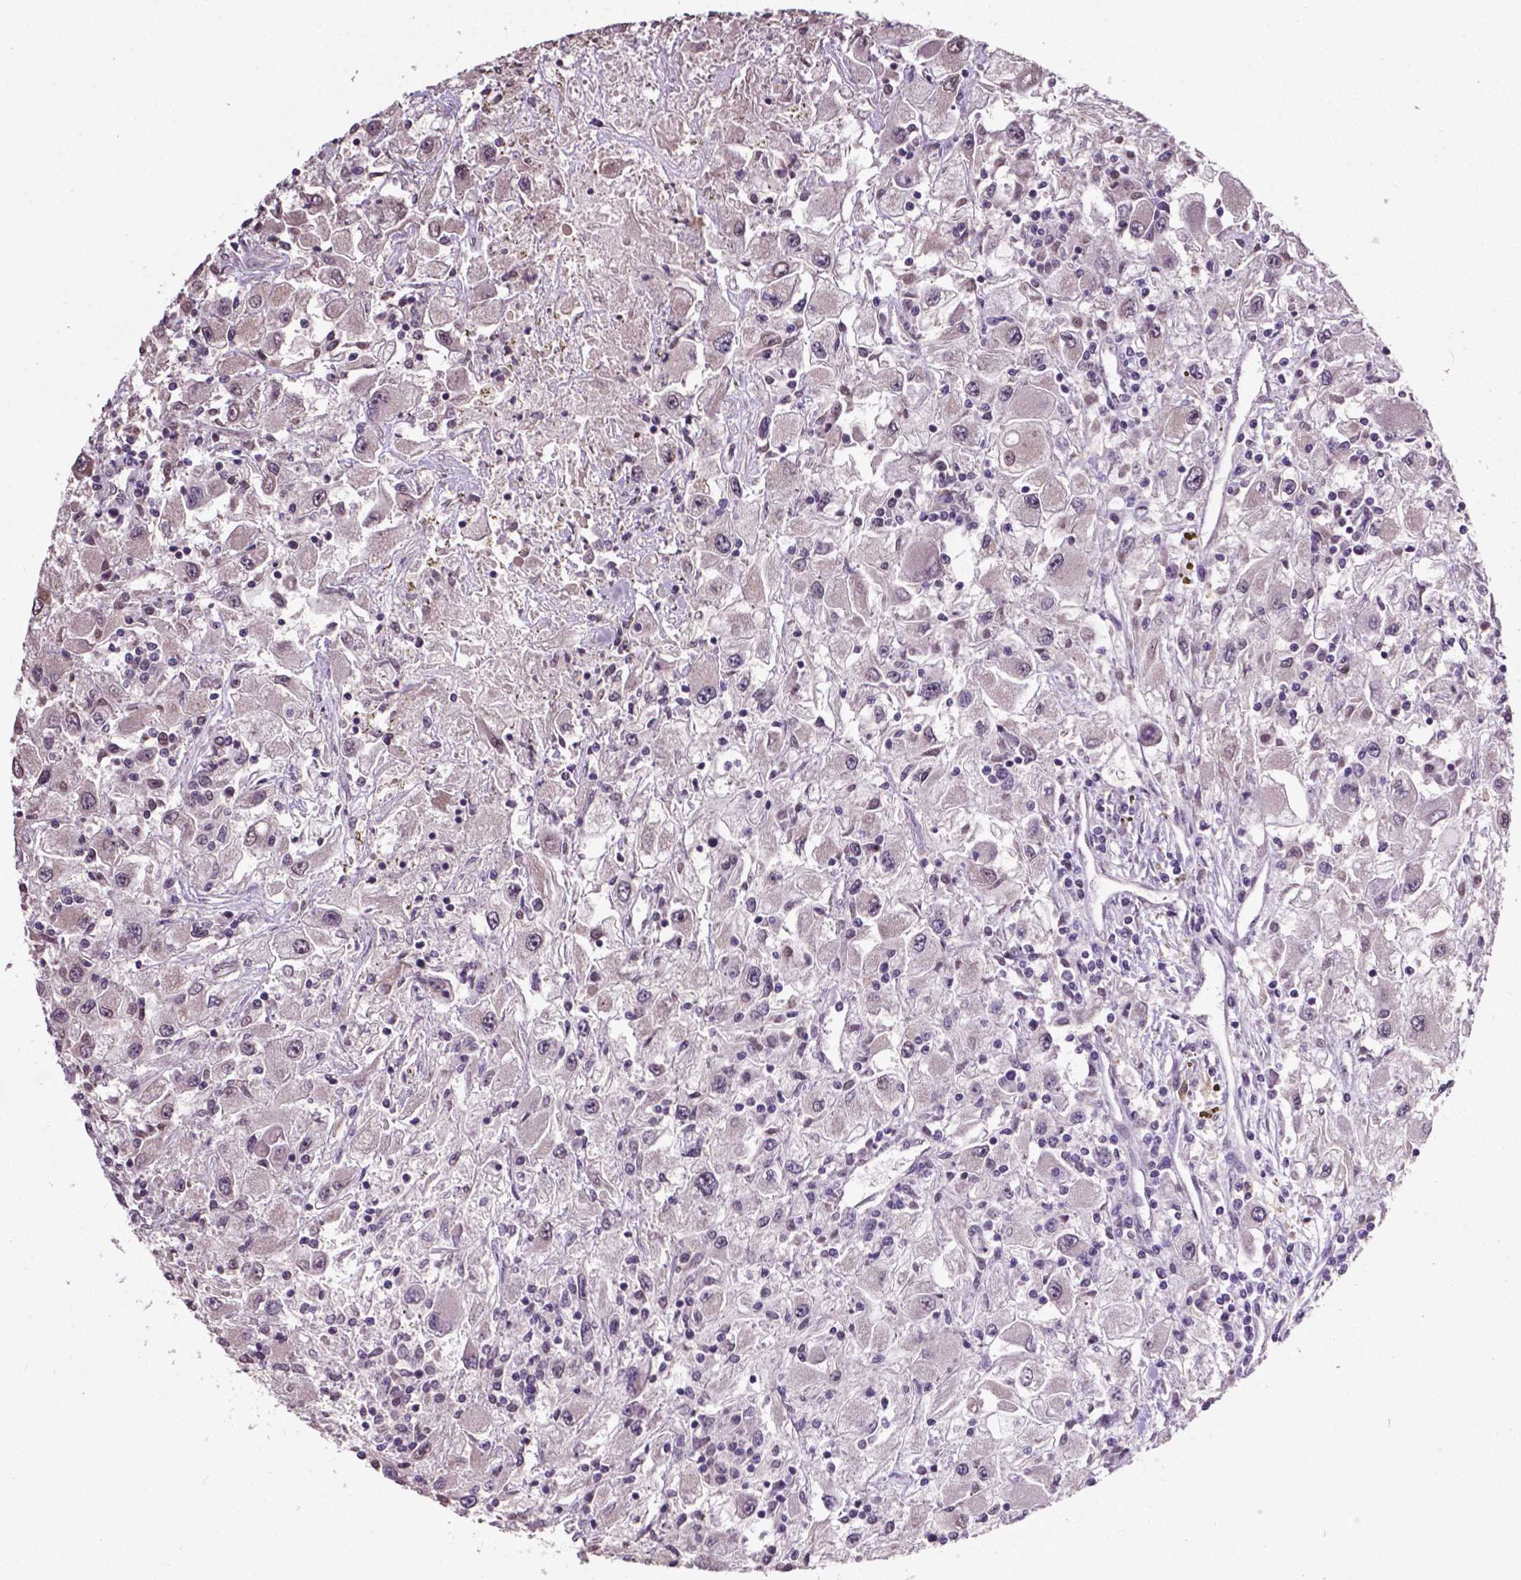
{"staining": {"intensity": "negative", "quantity": "none", "location": "none"}, "tissue": "renal cancer", "cell_type": "Tumor cells", "image_type": "cancer", "snomed": [{"axis": "morphology", "description": "Adenocarcinoma, NOS"}, {"axis": "topography", "description": "Kidney"}], "caption": "Immunohistochemical staining of human adenocarcinoma (renal) exhibits no significant positivity in tumor cells.", "gene": "GLRA2", "patient": {"sex": "female", "age": 67}}